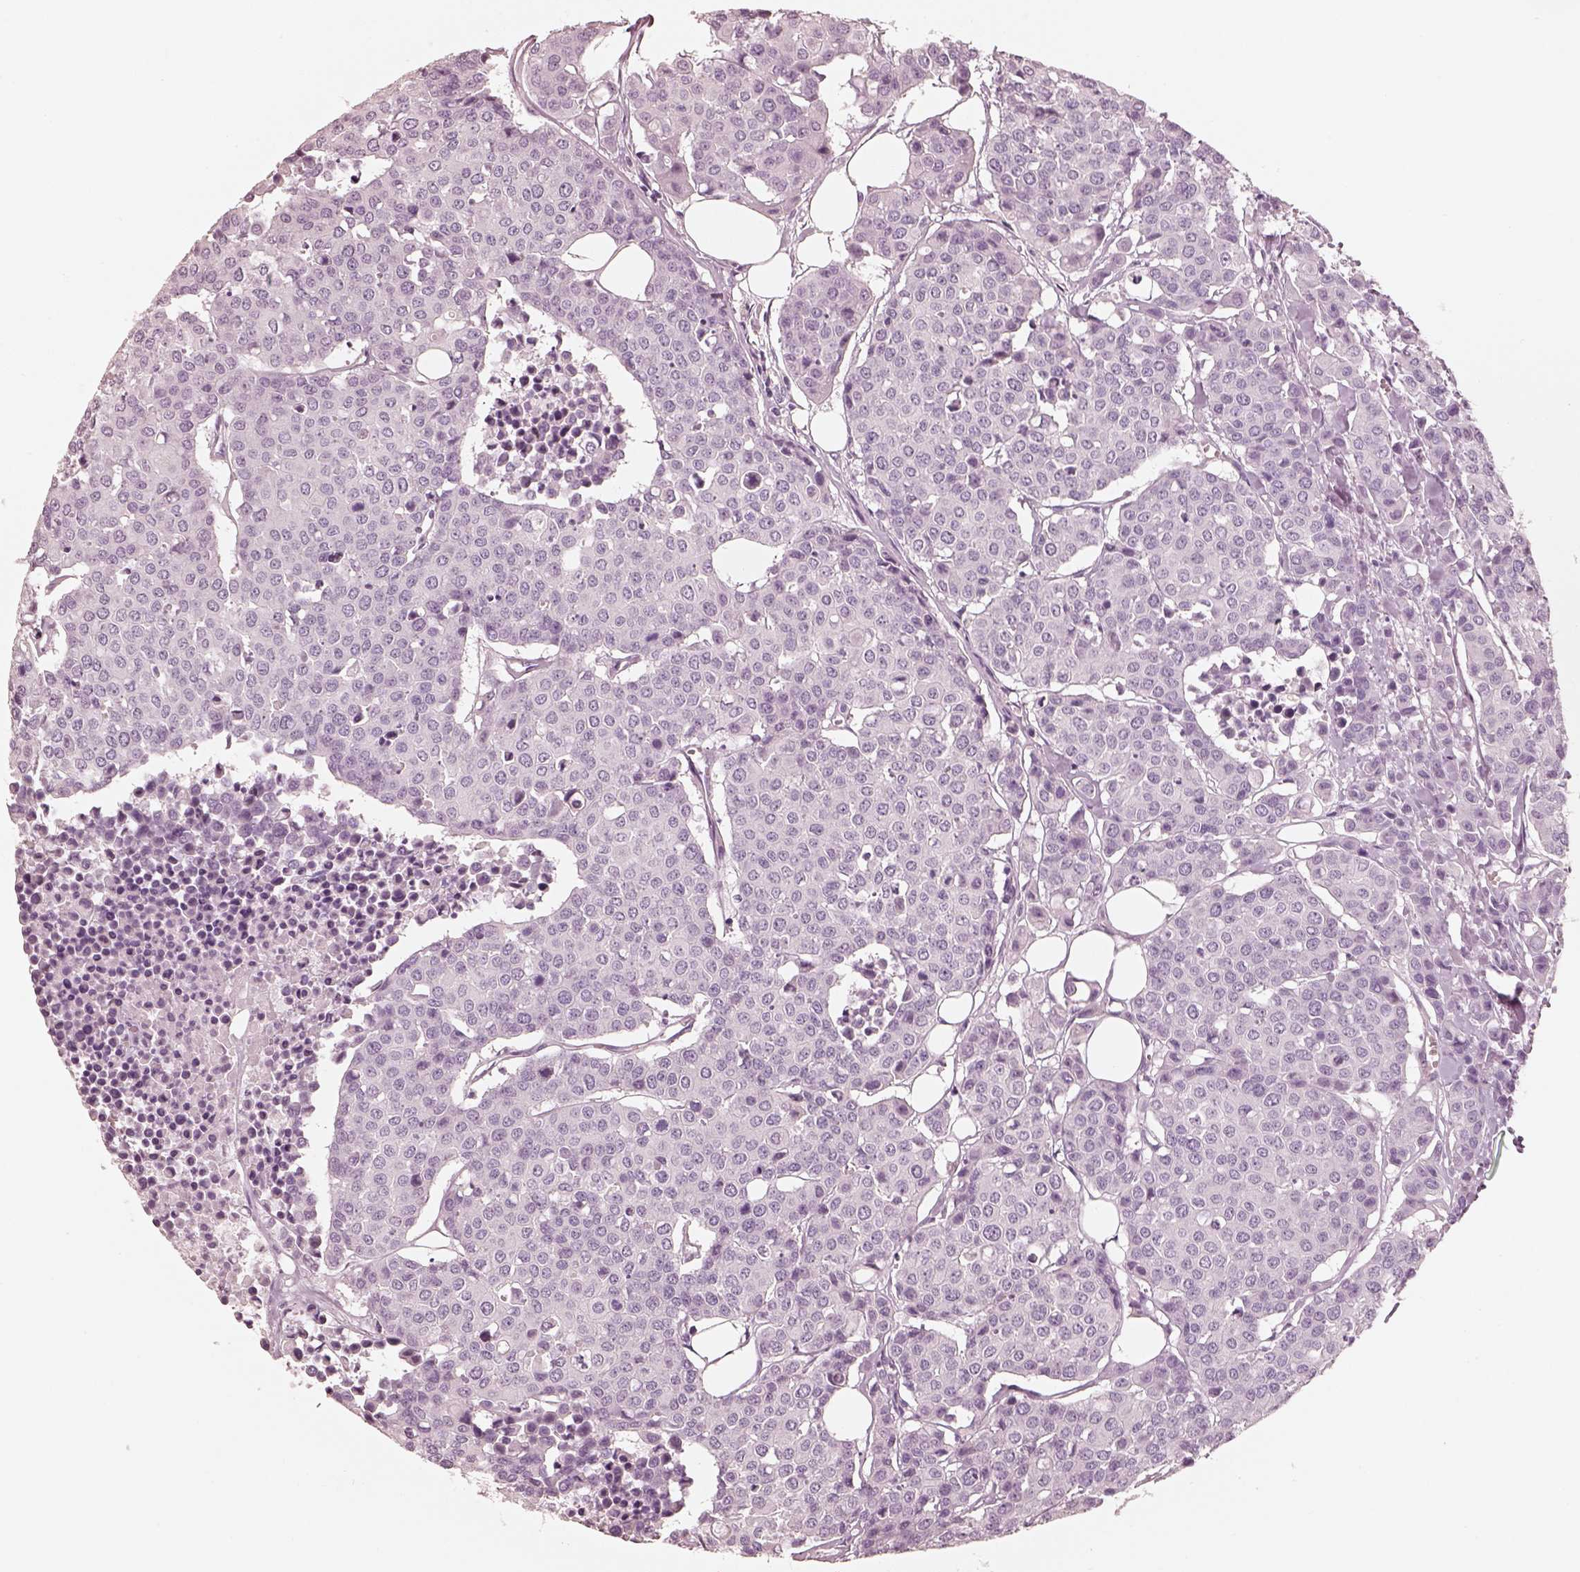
{"staining": {"intensity": "negative", "quantity": "none", "location": "none"}, "tissue": "carcinoid", "cell_type": "Tumor cells", "image_type": "cancer", "snomed": [{"axis": "morphology", "description": "Carcinoid, malignant, NOS"}, {"axis": "topography", "description": "Colon"}], "caption": "Tumor cells are negative for brown protein staining in carcinoid (malignant).", "gene": "R3HDML", "patient": {"sex": "male", "age": 81}}